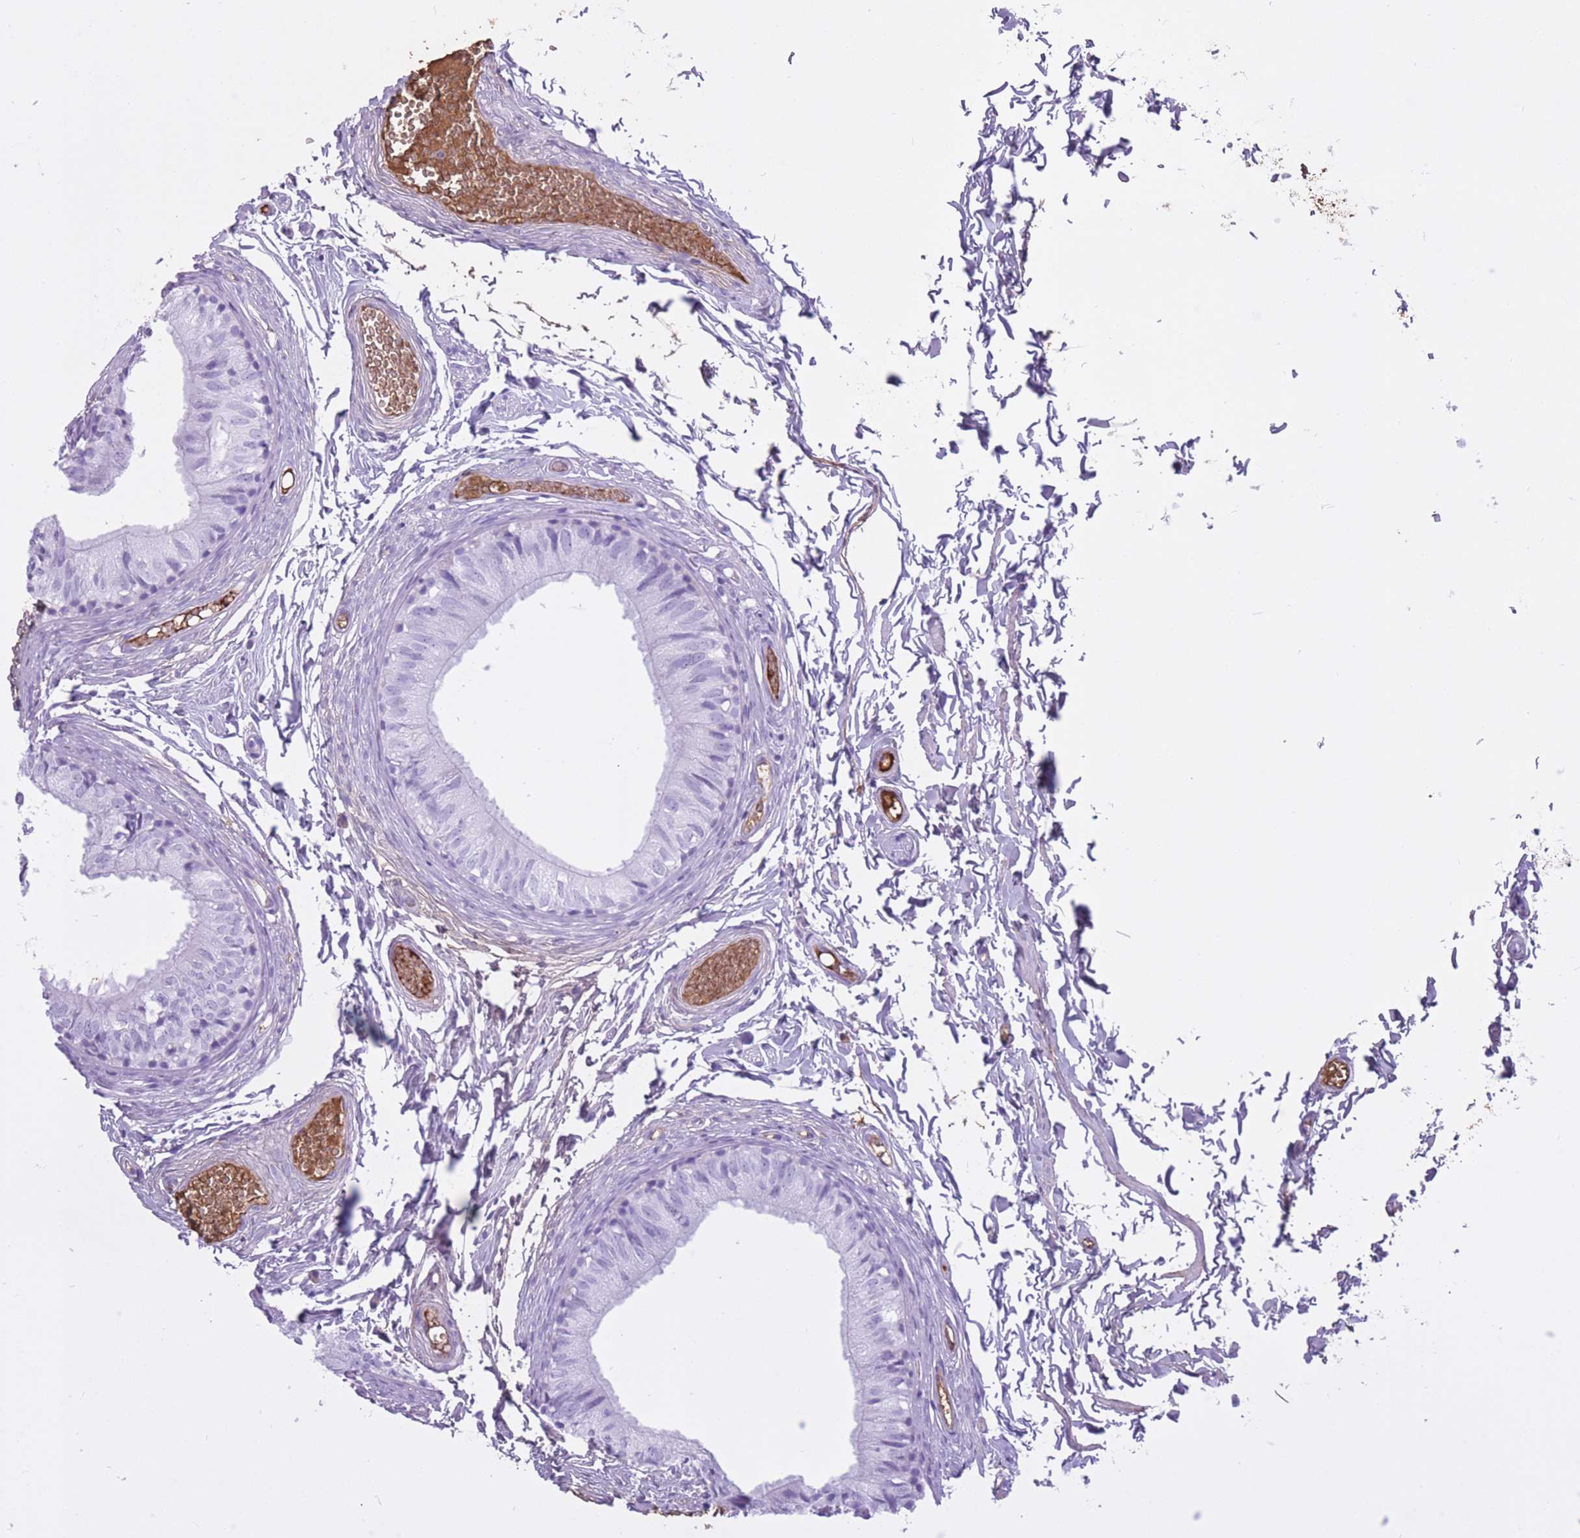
{"staining": {"intensity": "weak", "quantity": "<25%", "location": "cytoplasmic/membranous"}, "tissue": "epididymis", "cell_type": "Glandular cells", "image_type": "normal", "snomed": [{"axis": "morphology", "description": "Normal tissue, NOS"}, {"axis": "topography", "description": "Epididymis"}], "caption": "Immunohistochemistry photomicrograph of benign epididymis stained for a protein (brown), which reveals no positivity in glandular cells.", "gene": "AP3S1", "patient": {"sex": "male", "age": 37}}